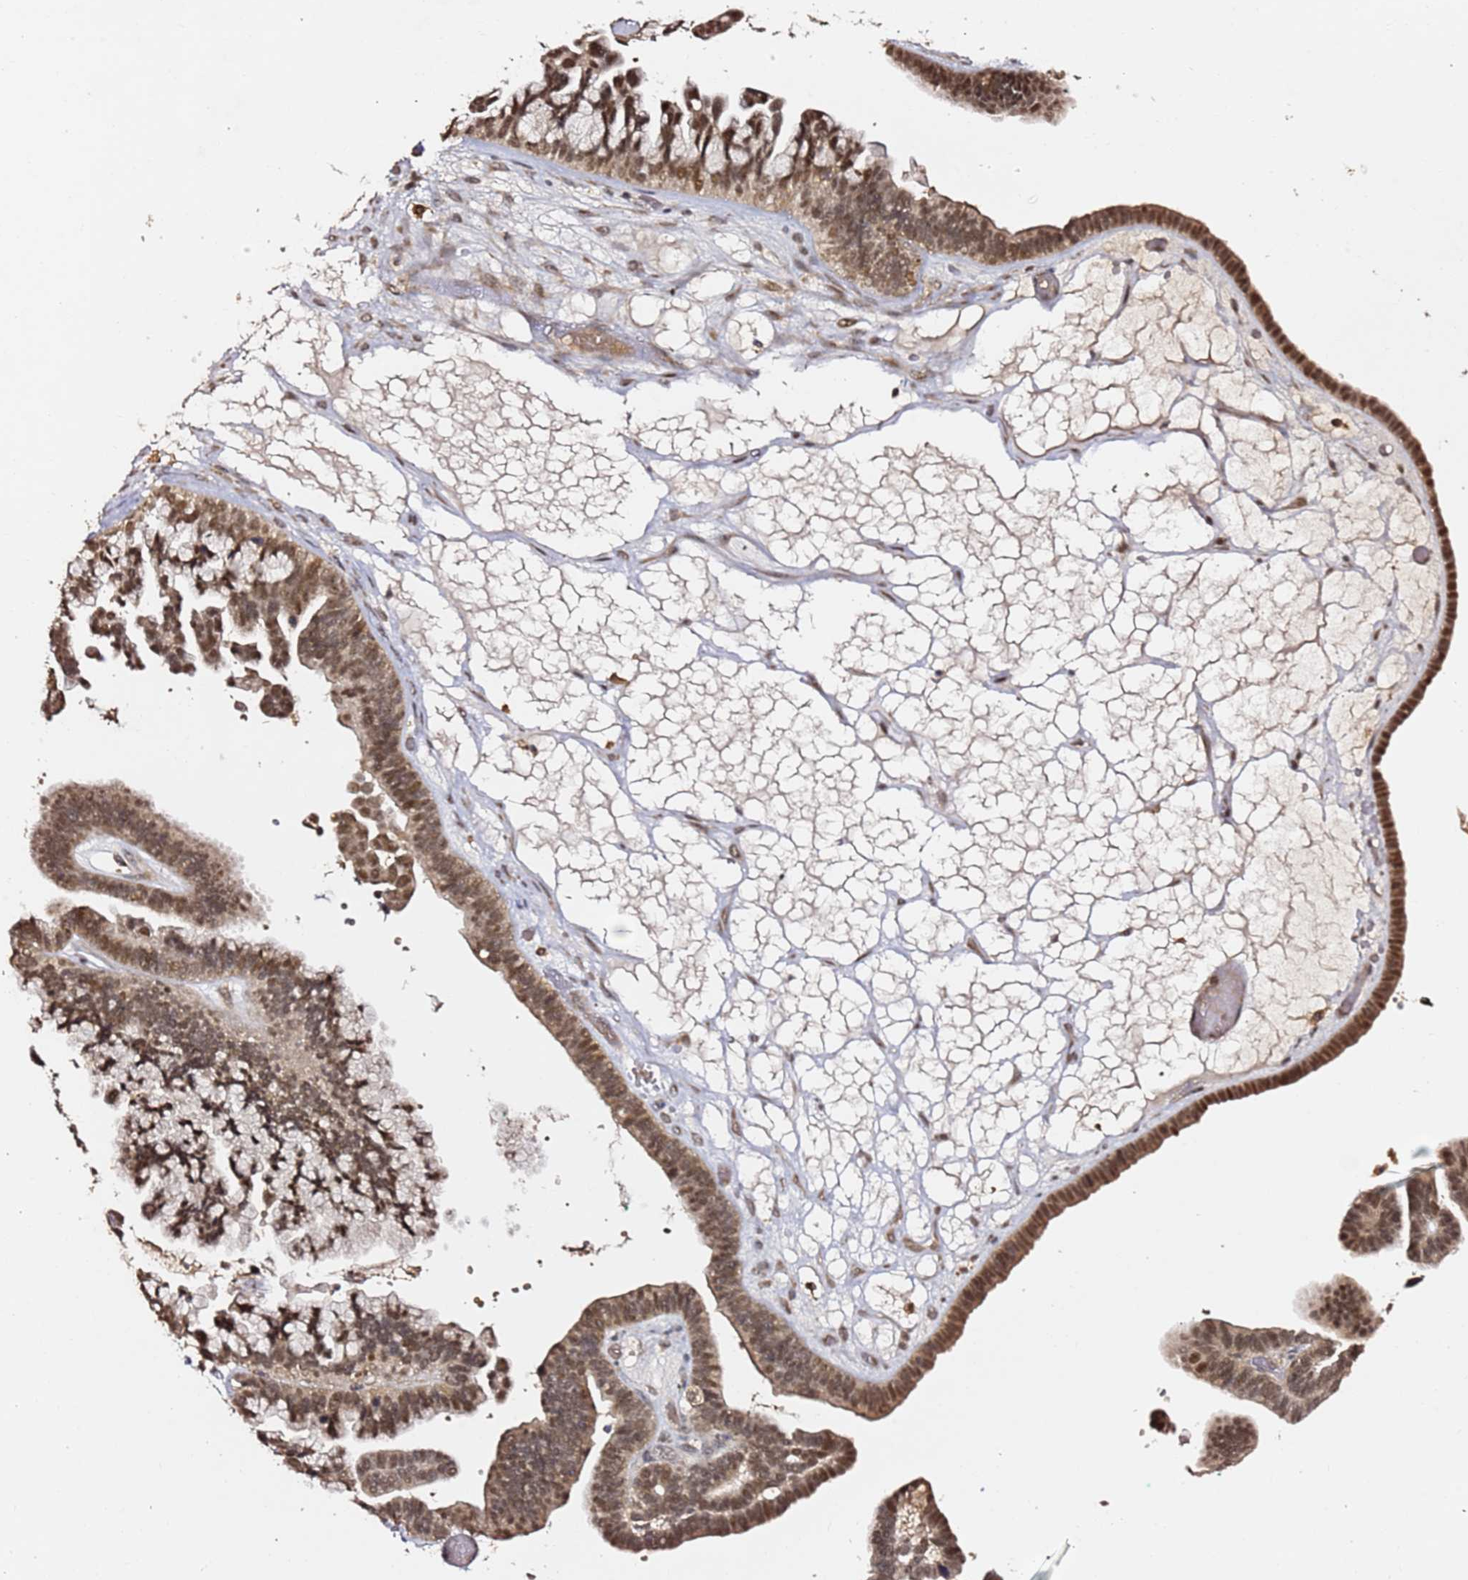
{"staining": {"intensity": "moderate", "quantity": ">75%", "location": "nuclear"}, "tissue": "ovarian cancer", "cell_type": "Tumor cells", "image_type": "cancer", "snomed": [{"axis": "morphology", "description": "Cystadenocarcinoma, serous, NOS"}, {"axis": "topography", "description": "Ovary"}], "caption": "Protein staining exhibits moderate nuclear expression in approximately >75% of tumor cells in ovarian cancer.", "gene": "OR5V1", "patient": {"sex": "female", "age": 56}}